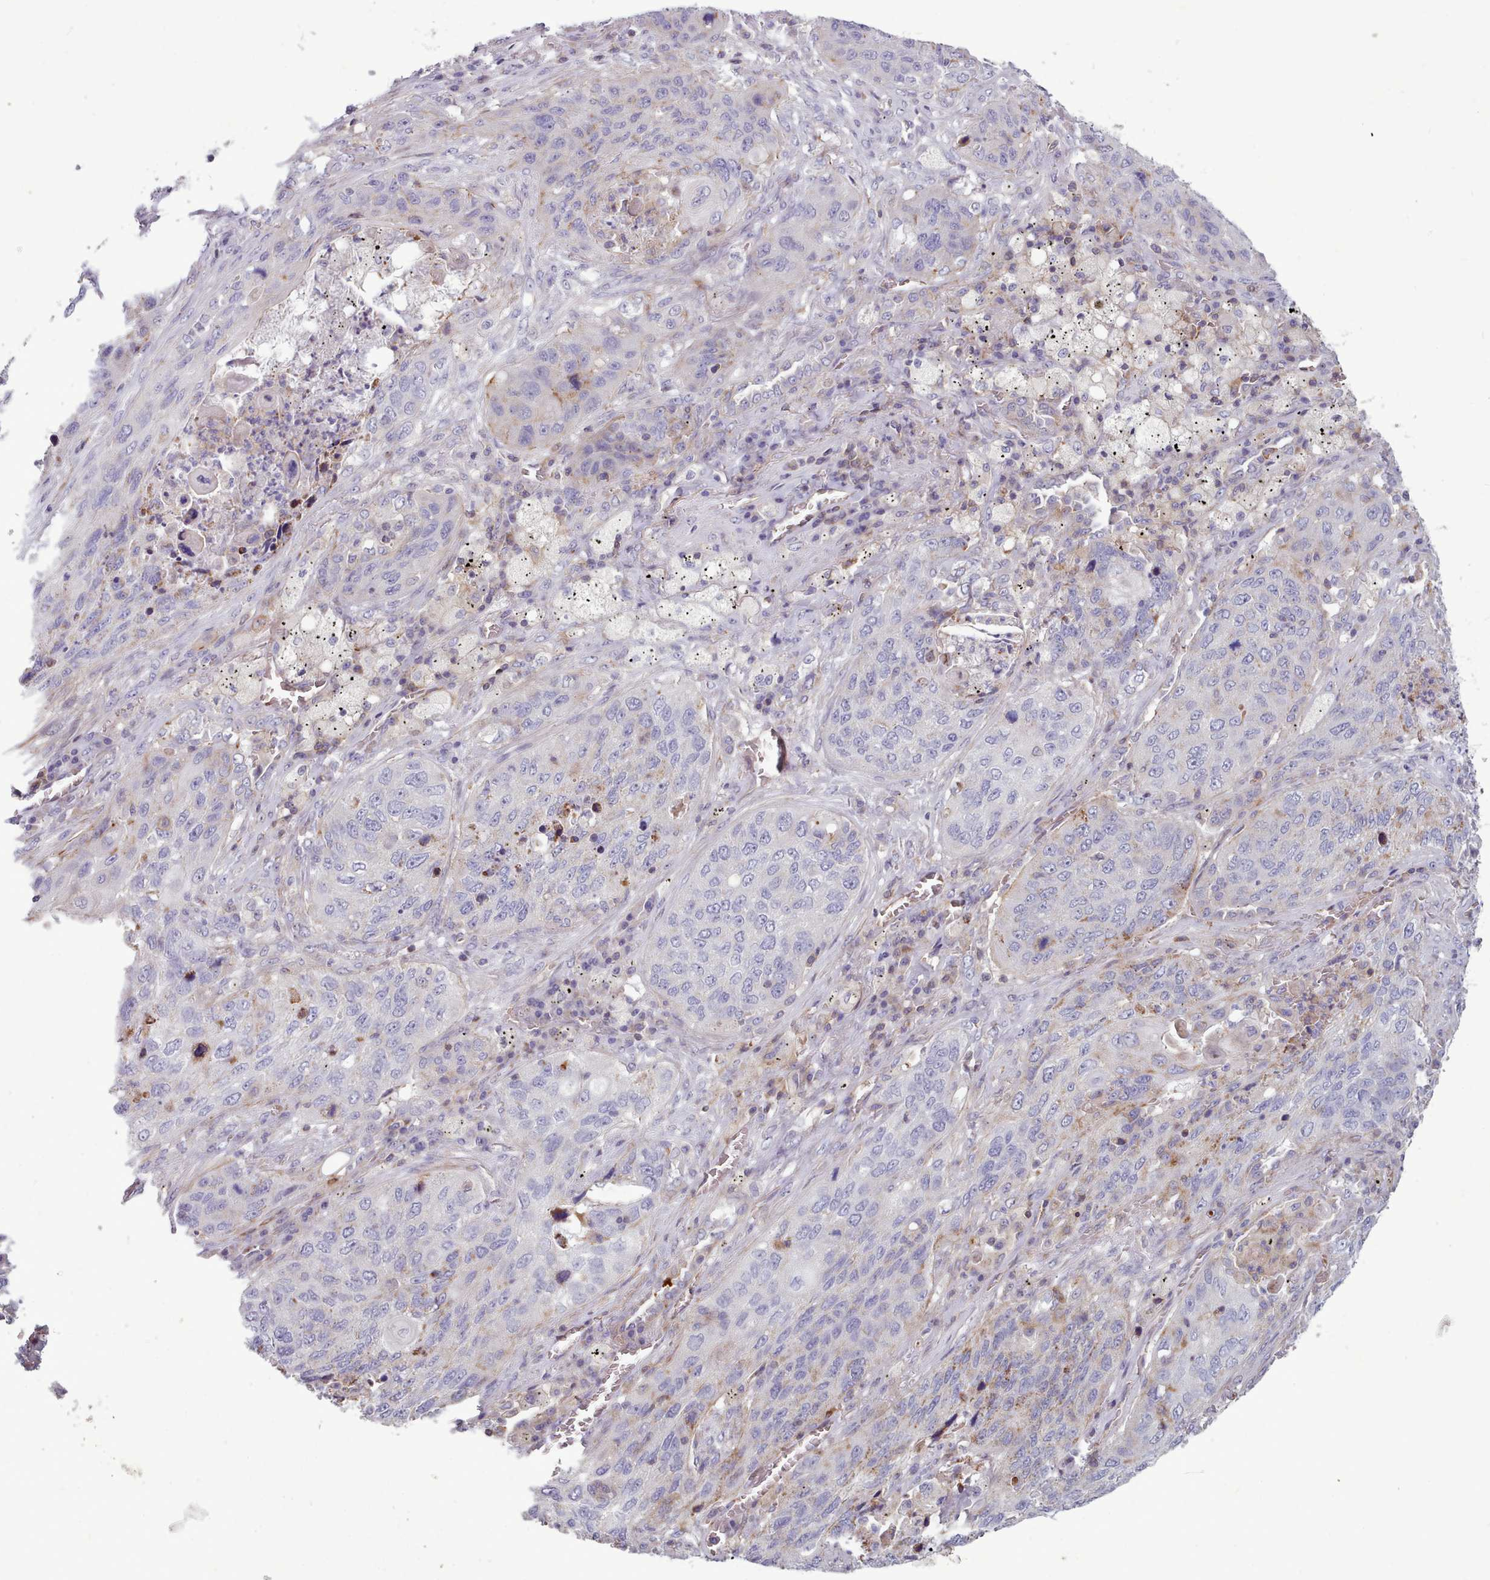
{"staining": {"intensity": "negative", "quantity": "none", "location": "none"}, "tissue": "lung cancer", "cell_type": "Tumor cells", "image_type": "cancer", "snomed": [{"axis": "morphology", "description": "Squamous cell carcinoma, NOS"}, {"axis": "topography", "description": "Lung"}], "caption": "This is an immunohistochemistry histopathology image of human lung cancer (squamous cell carcinoma). There is no positivity in tumor cells.", "gene": "TENT4B", "patient": {"sex": "female", "age": 63}}